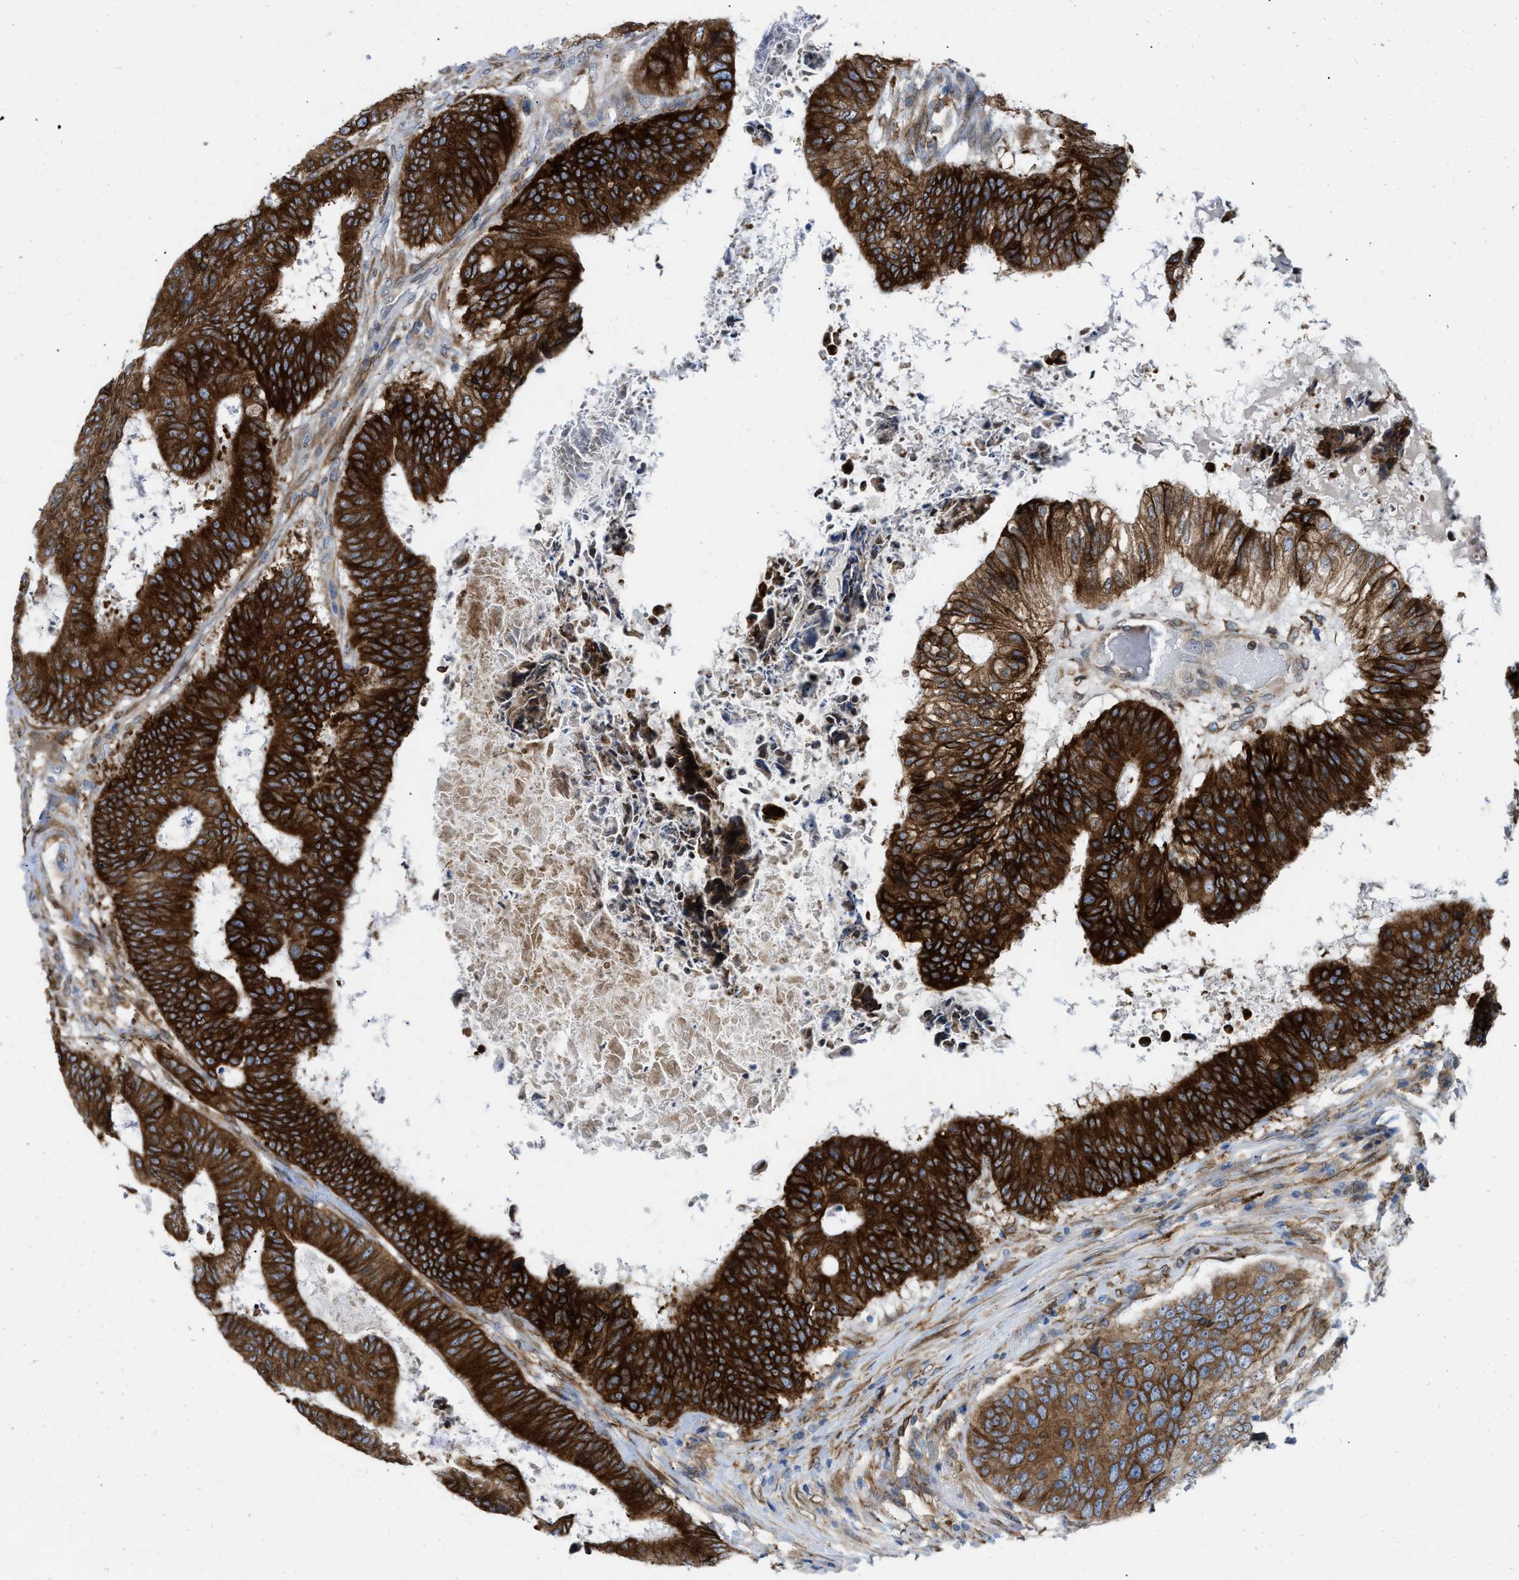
{"staining": {"intensity": "strong", "quantity": ">75%", "location": "cytoplasmic/membranous"}, "tissue": "colorectal cancer", "cell_type": "Tumor cells", "image_type": "cancer", "snomed": [{"axis": "morphology", "description": "Adenocarcinoma, NOS"}, {"axis": "topography", "description": "Rectum"}], "caption": "Immunohistochemical staining of colorectal cancer (adenocarcinoma) shows strong cytoplasmic/membranous protein positivity in approximately >75% of tumor cells. The staining is performed using DAB brown chromogen to label protein expression. The nuclei are counter-stained blue using hematoxylin.", "gene": "ERLIN2", "patient": {"sex": "male", "age": 72}}